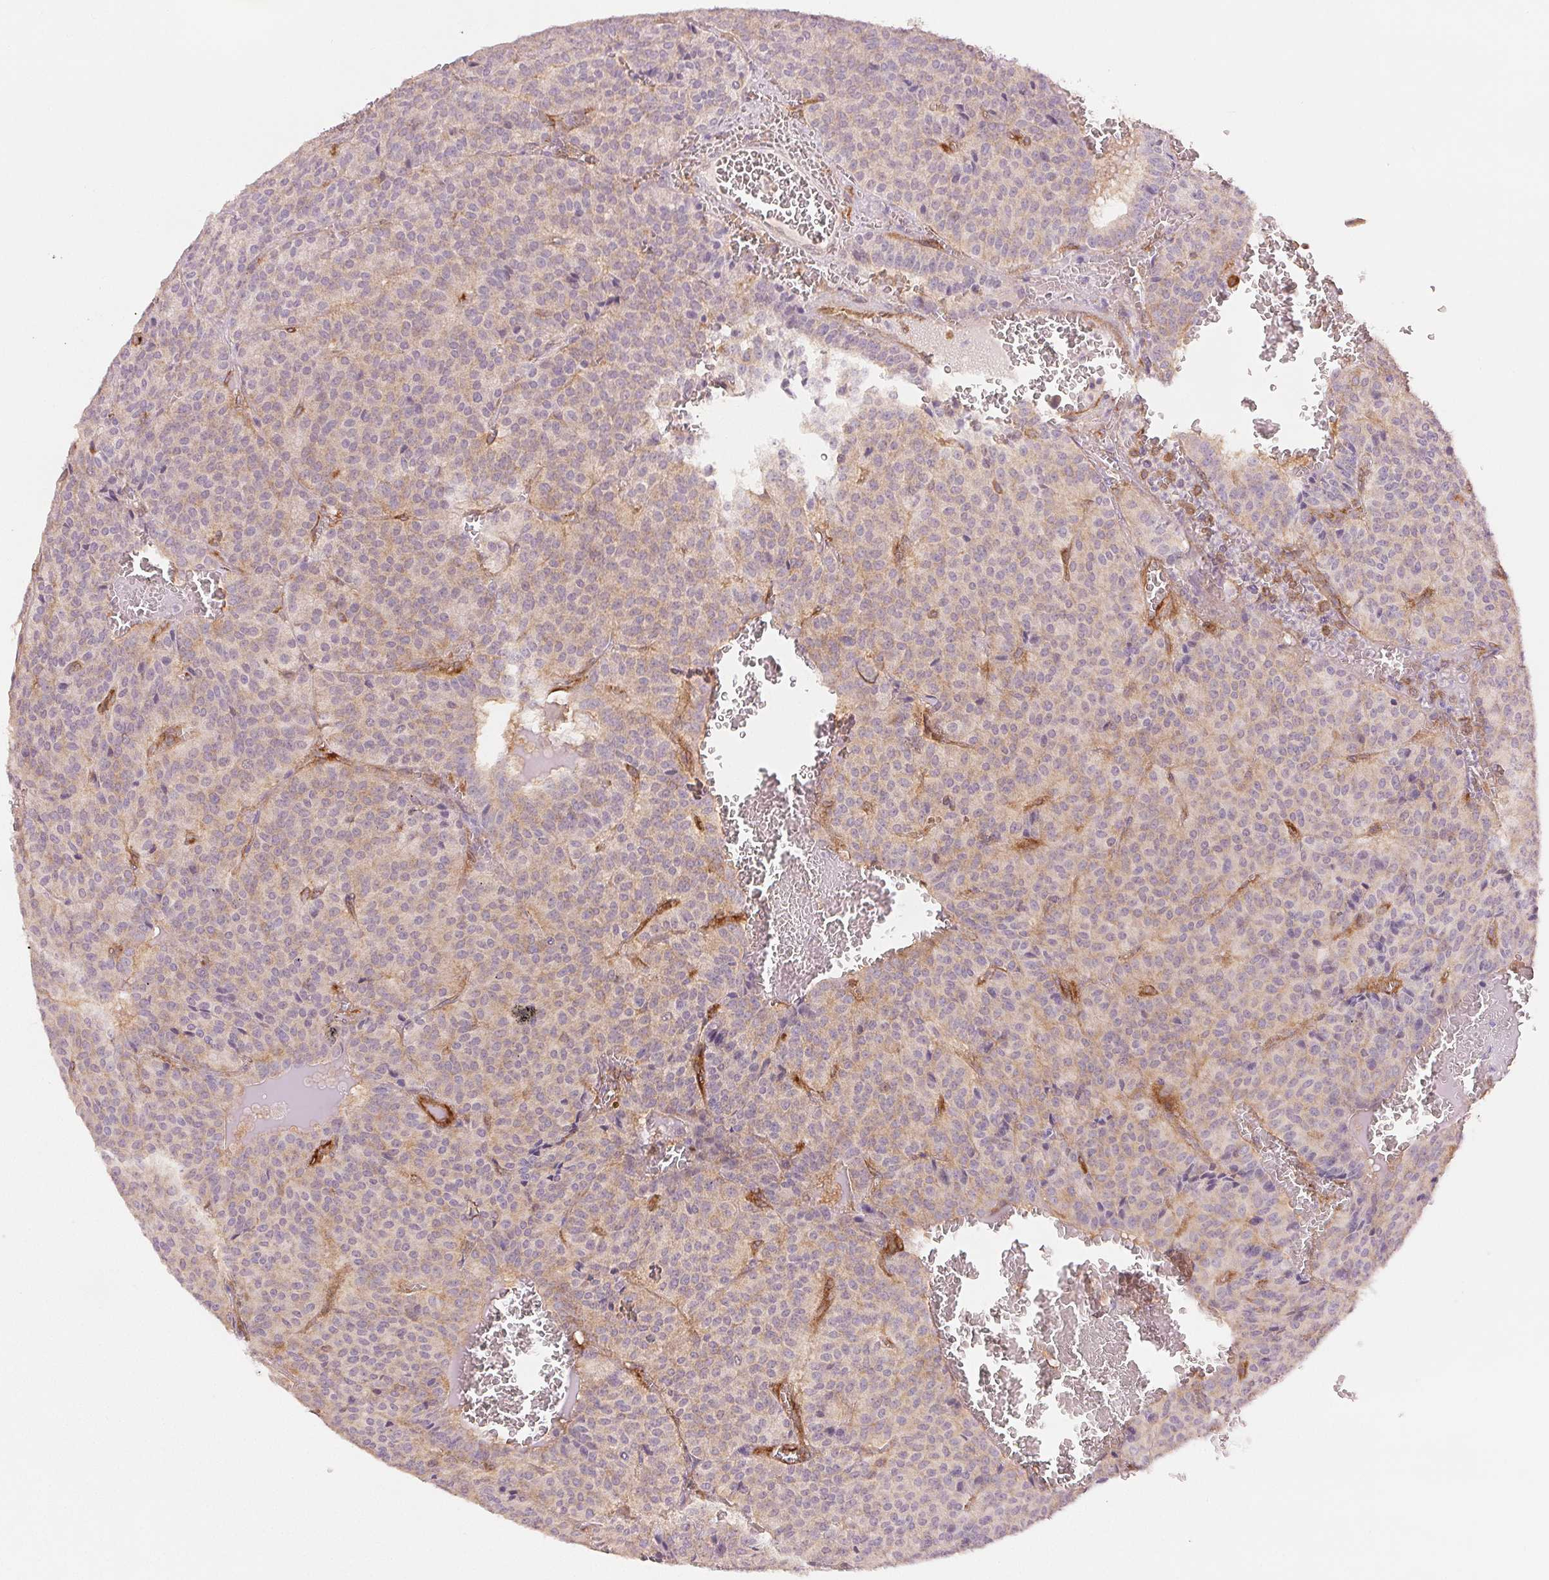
{"staining": {"intensity": "negative", "quantity": "none", "location": "none"}, "tissue": "carcinoid", "cell_type": "Tumor cells", "image_type": "cancer", "snomed": [{"axis": "morphology", "description": "Carcinoid, malignant, NOS"}, {"axis": "topography", "description": "Lung"}], "caption": "High magnification brightfield microscopy of carcinoid stained with DAB (3,3'-diaminobenzidine) (brown) and counterstained with hematoxylin (blue): tumor cells show no significant positivity.", "gene": "DIAPH2", "patient": {"sex": "male", "age": 70}}